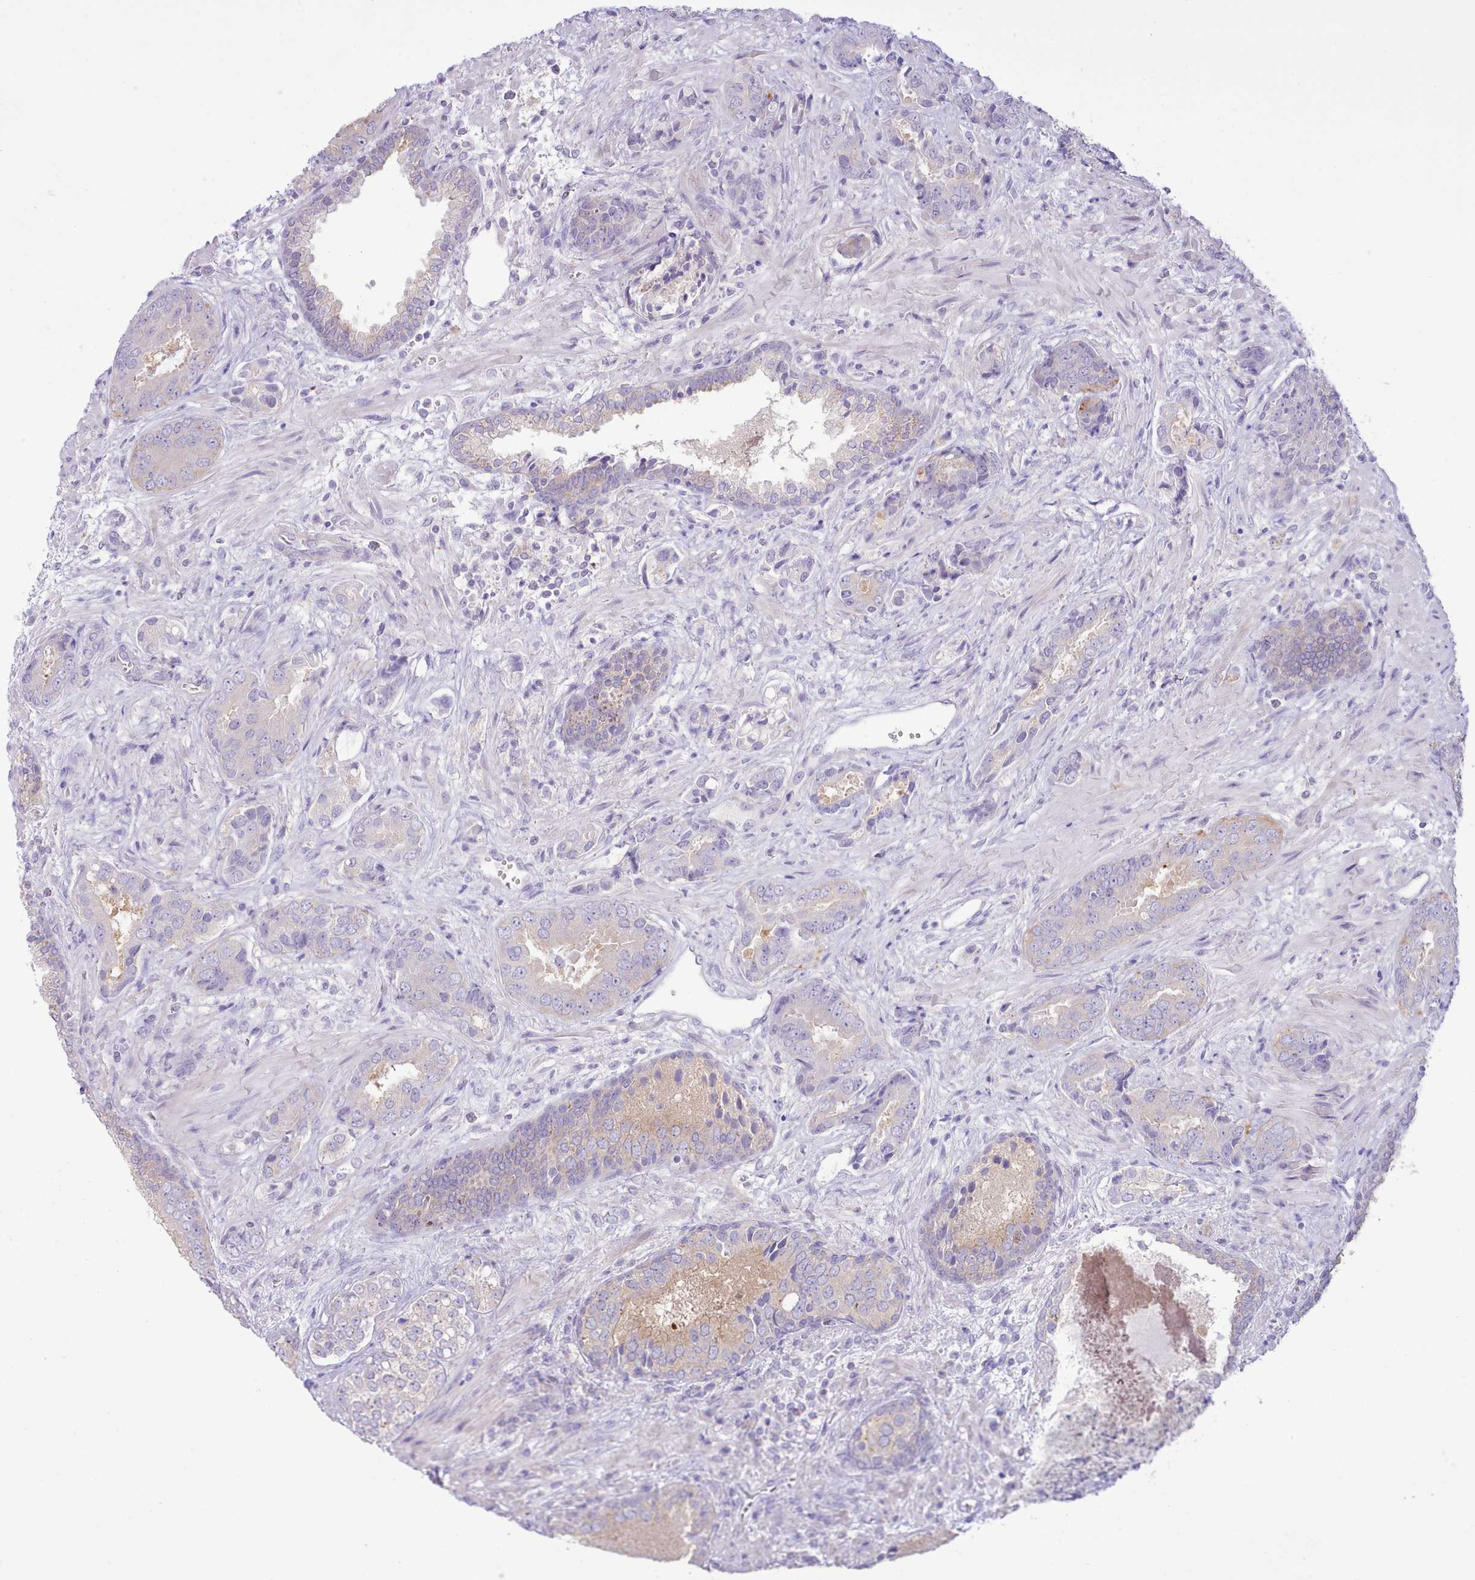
{"staining": {"intensity": "negative", "quantity": "none", "location": "none"}, "tissue": "prostate cancer", "cell_type": "Tumor cells", "image_type": "cancer", "snomed": [{"axis": "morphology", "description": "Adenocarcinoma, High grade"}, {"axis": "topography", "description": "Prostate"}], "caption": "A micrograph of human prostate high-grade adenocarcinoma is negative for staining in tumor cells.", "gene": "MDFI", "patient": {"sex": "male", "age": 71}}